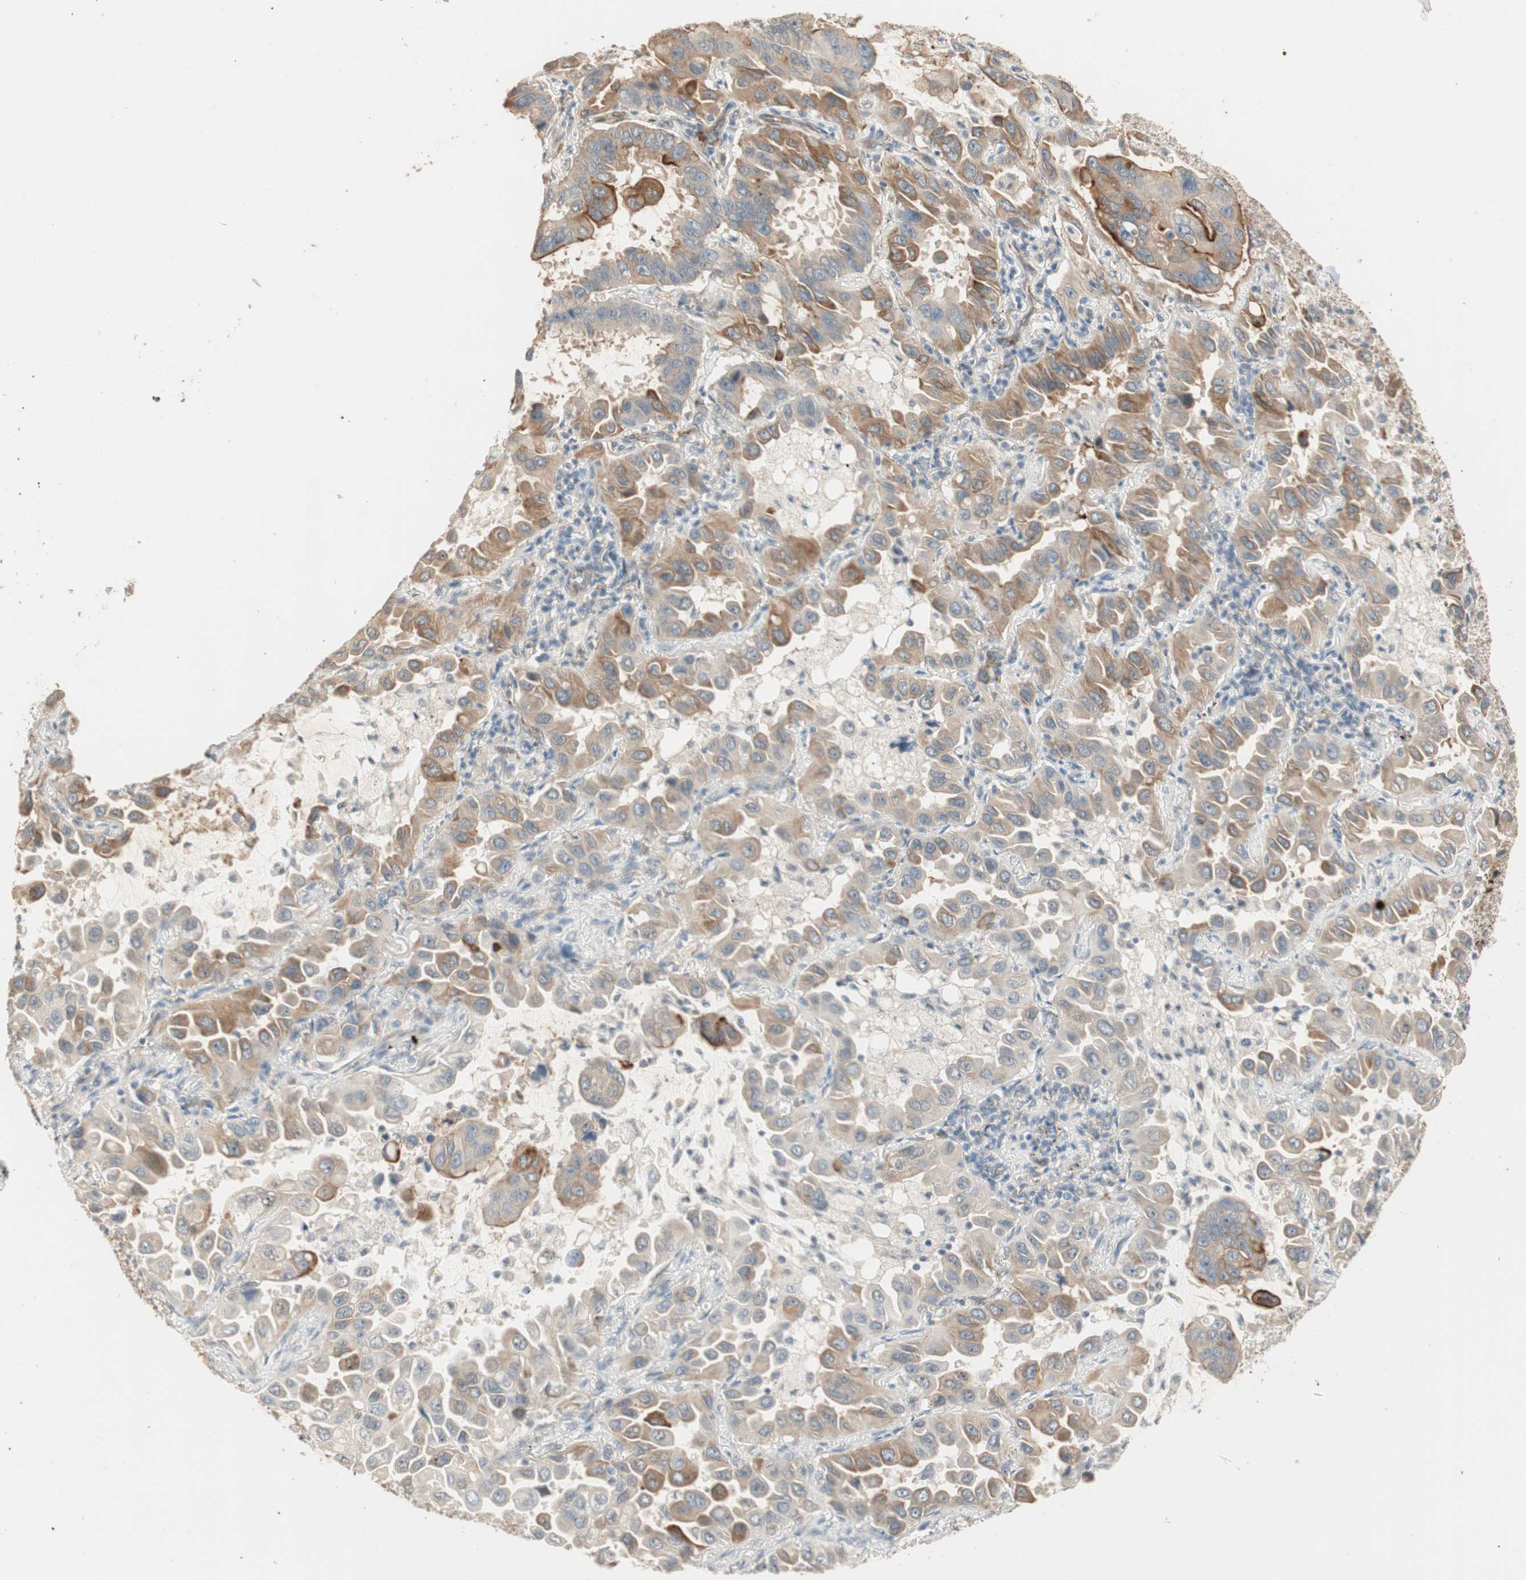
{"staining": {"intensity": "strong", "quantity": "25%-75%", "location": "cytoplasmic/membranous"}, "tissue": "lung cancer", "cell_type": "Tumor cells", "image_type": "cancer", "snomed": [{"axis": "morphology", "description": "Adenocarcinoma, NOS"}, {"axis": "topography", "description": "Lung"}], "caption": "Immunohistochemistry micrograph of neoplastic tissue: lung cancer stained using immunohistochemistry reveals high levels of strong protein expression localized specifically in the cytoplasmic/membranous of tumor cells, appearing as a cytoplasmic/membranous brown color.", "gene": "TASOR", "patient": {"sex": "male", "age": 64}}